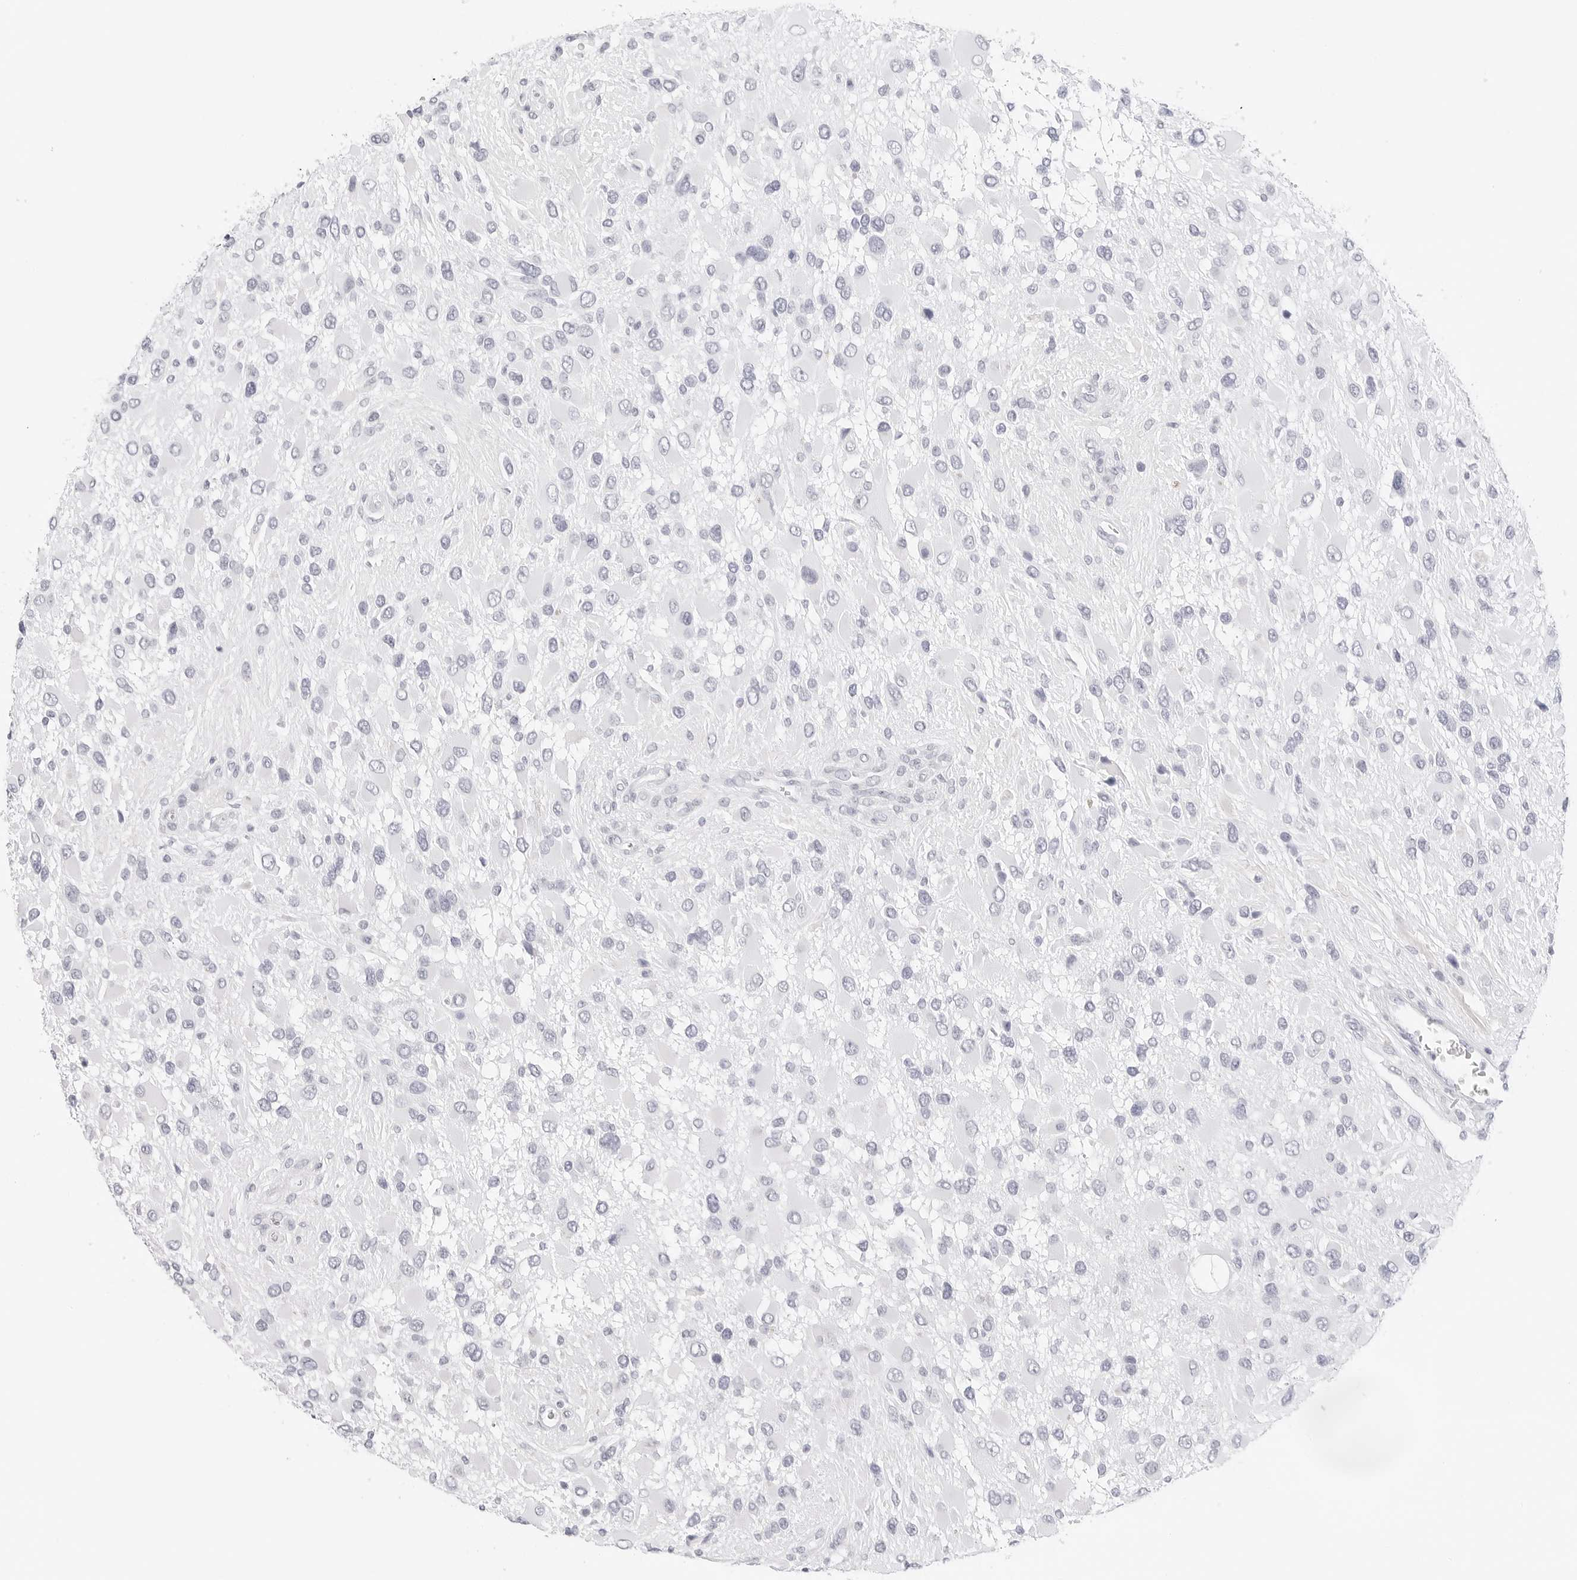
{"staining": {"intensity": "negative", "quantity": "none", "location": "none"}, "tissue": "glioma", "cell_type": "Tumor cells", "image_type": "cancer", "snomed": [{"axis": "morphology", "description": "Glioma, malignant, High grade"}, {"axis": "topography", "description": "Brain"}], "caption": "The photomicrograph exhibits no significant expression in tumor cells of malignant high-grade glioma. Nuclei are stained in blue.", "gene": "HMGCS2", "patient": {"sex": "male", "age": 53}}